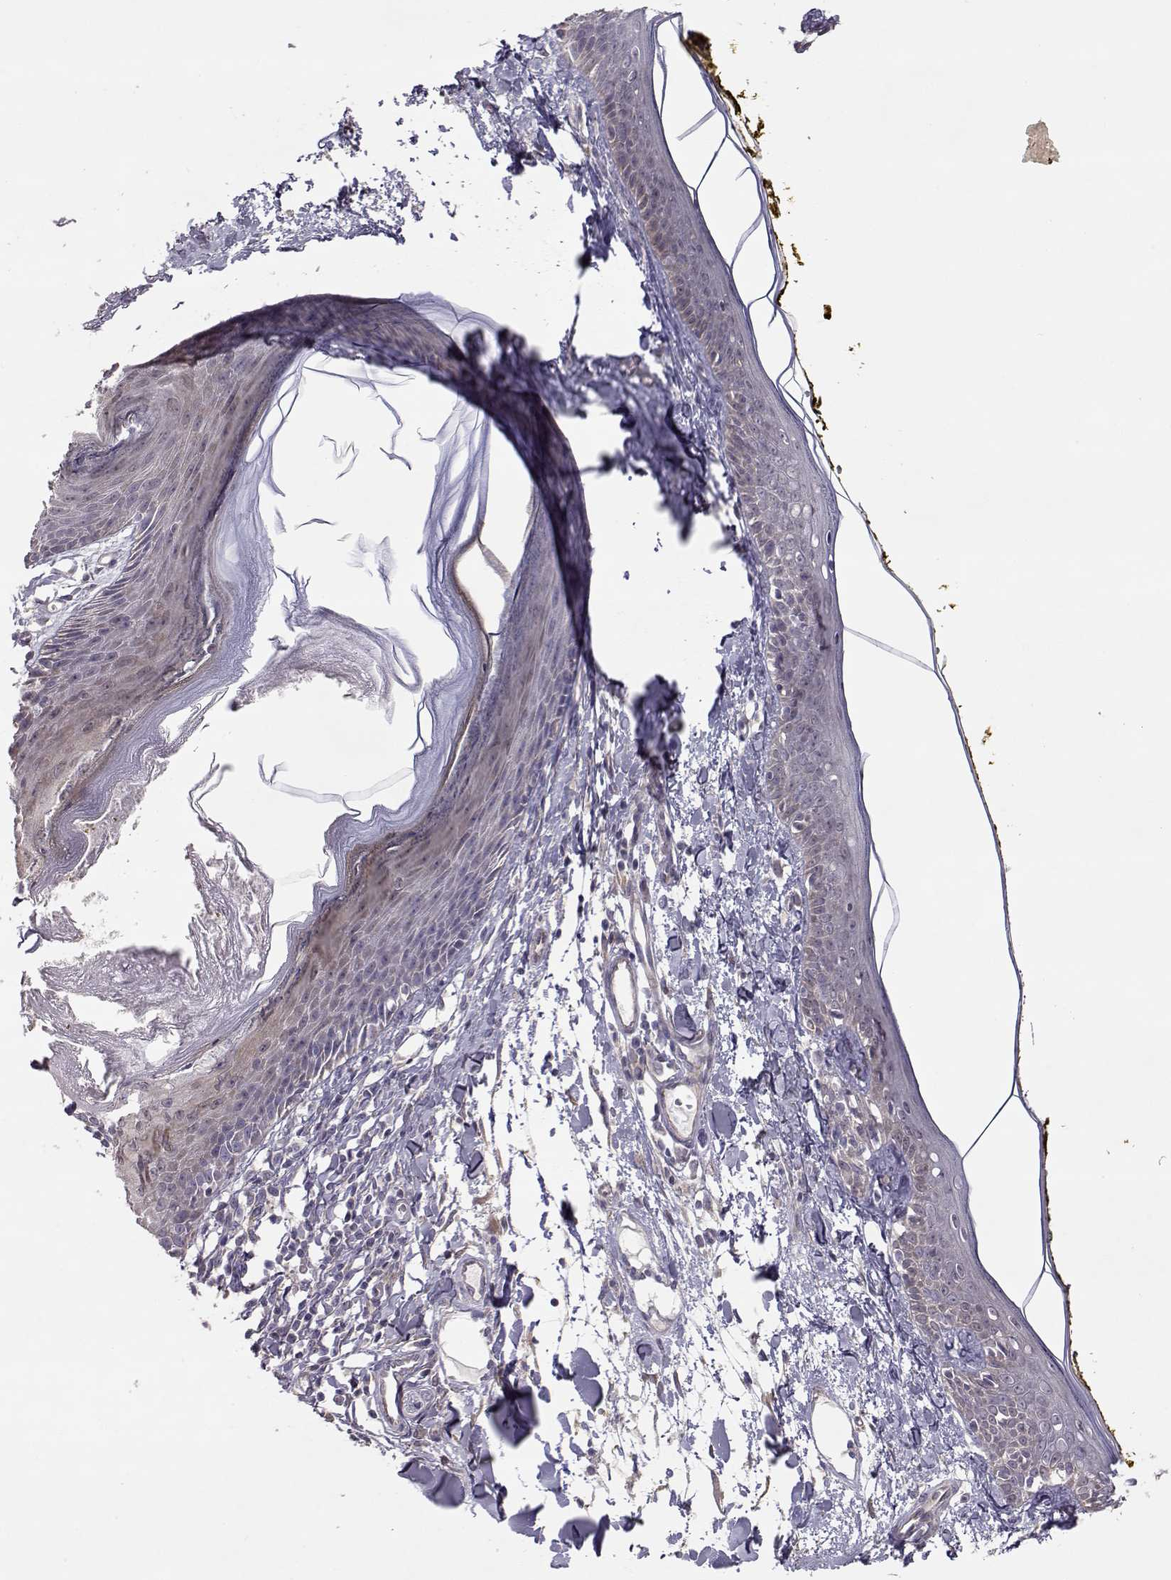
{"staining": {"intensity": "negative", "quantity": "none", "location": "none"}, "tissue": "skin", "cell_type": "Fibroblasts", "image_type": "normal", "snomed": [{"axis": "morphology", "description": "Normal tissue, NOS"}, {"axis": "topography", "description": "Skin"}], "caption": "Immunohistochemistry histopathology image of unremarkable skin stained for a protein (brown), which demonstrates no positivity in fibroblasts.", "gene": "NCAM2", "patient": {"sex": "male", "age": 76}}